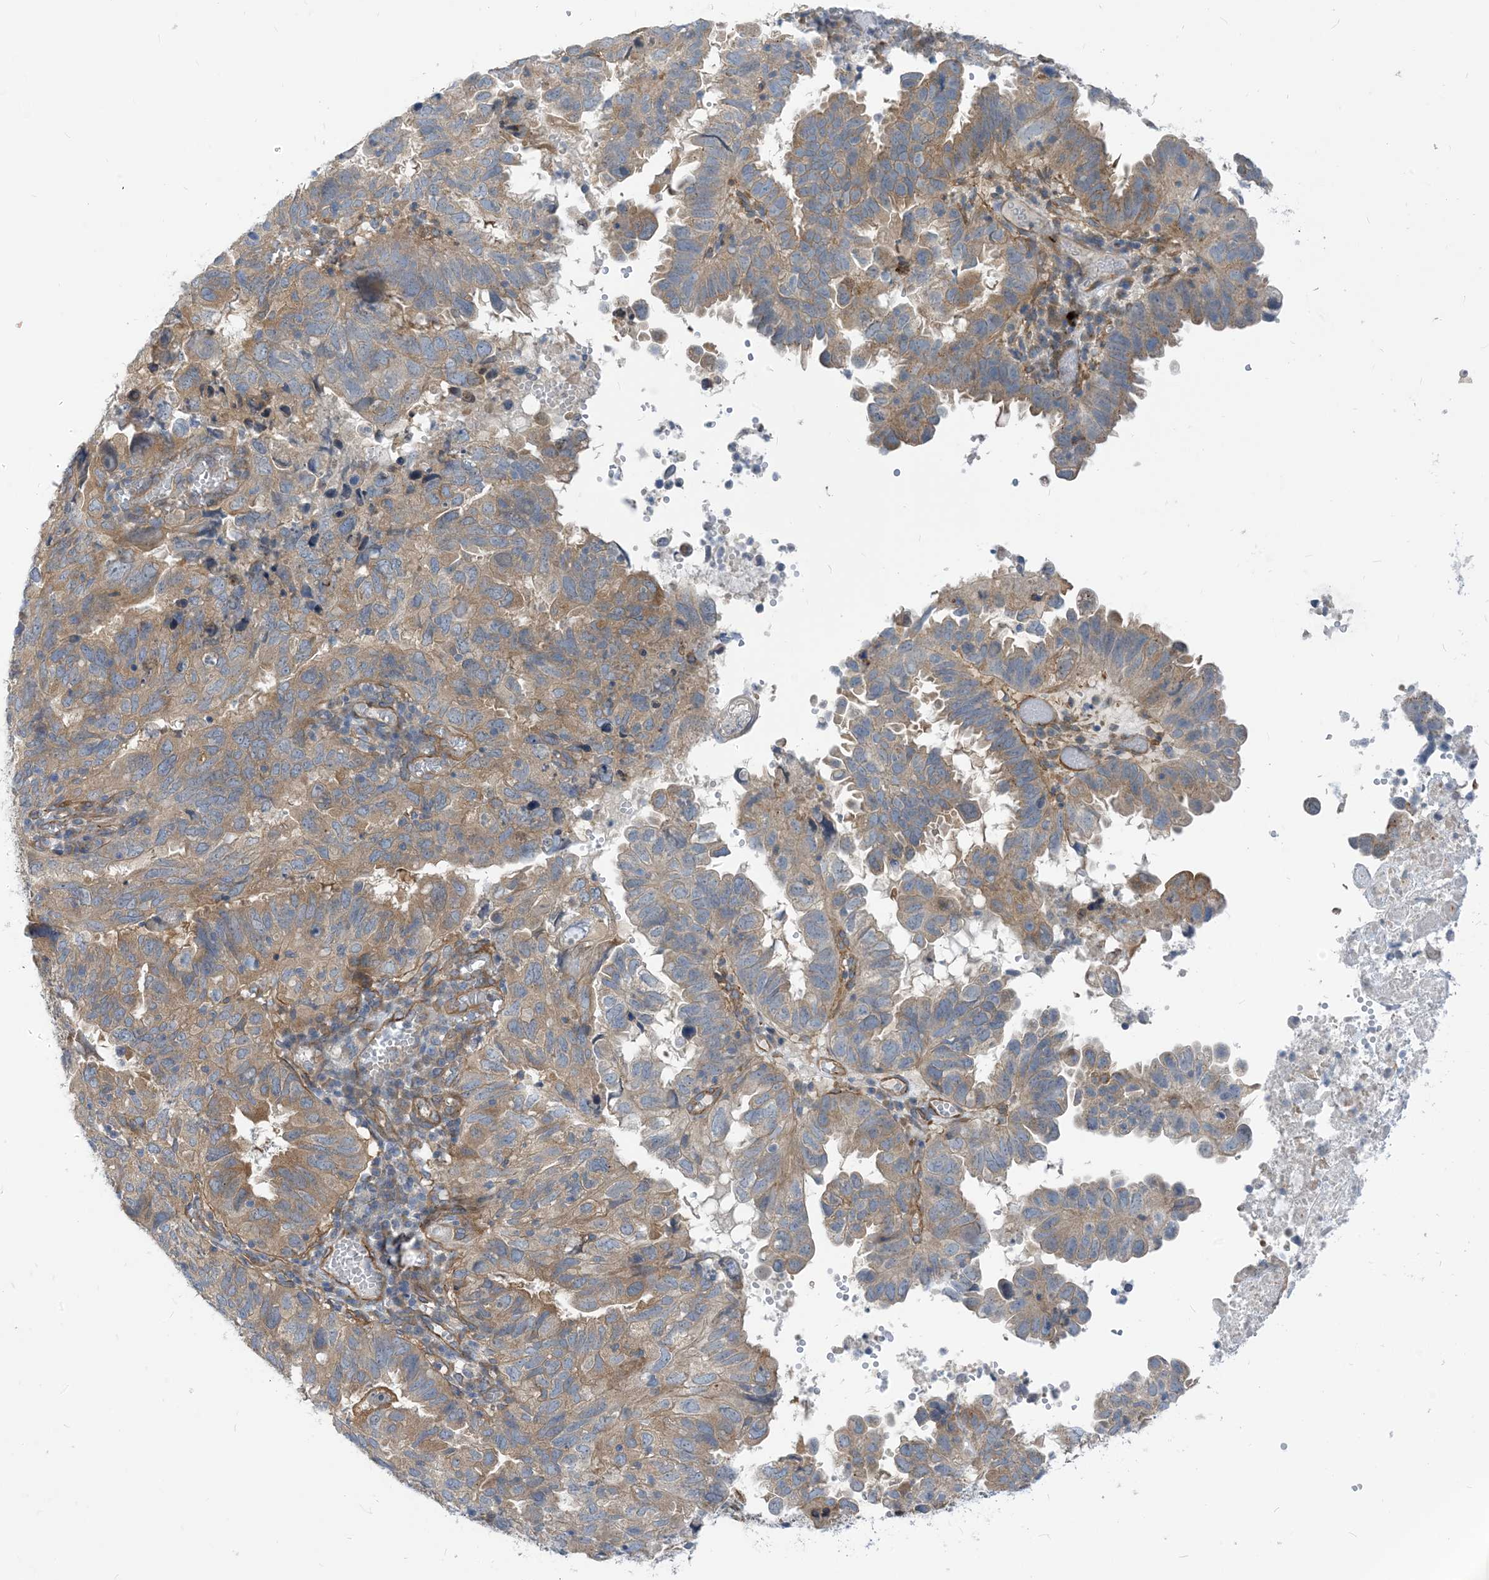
{"staining": {"intensity": "moderate", "quantity": "25%-75%", "location": "cytoplasmic/membranous"}, "tissue": "endometrial cancer", "cell_type": "Tumor cells", "image_type": "cancer", "snomed": [{"axis": "morphology", "description": "Adenocarcinoma, NOS"}, {"axis": "topography", "description": "Uterus"}], "caption": "There is medium levels of moderate cytoplasmic/membranous positivity in tumor cells of endometrial adenocarcinoma, as demonstrated by immunohistochemical staining (brown color).", "gene": "PLEKHA3", "patient": {"sex": "female", "age": 77}}